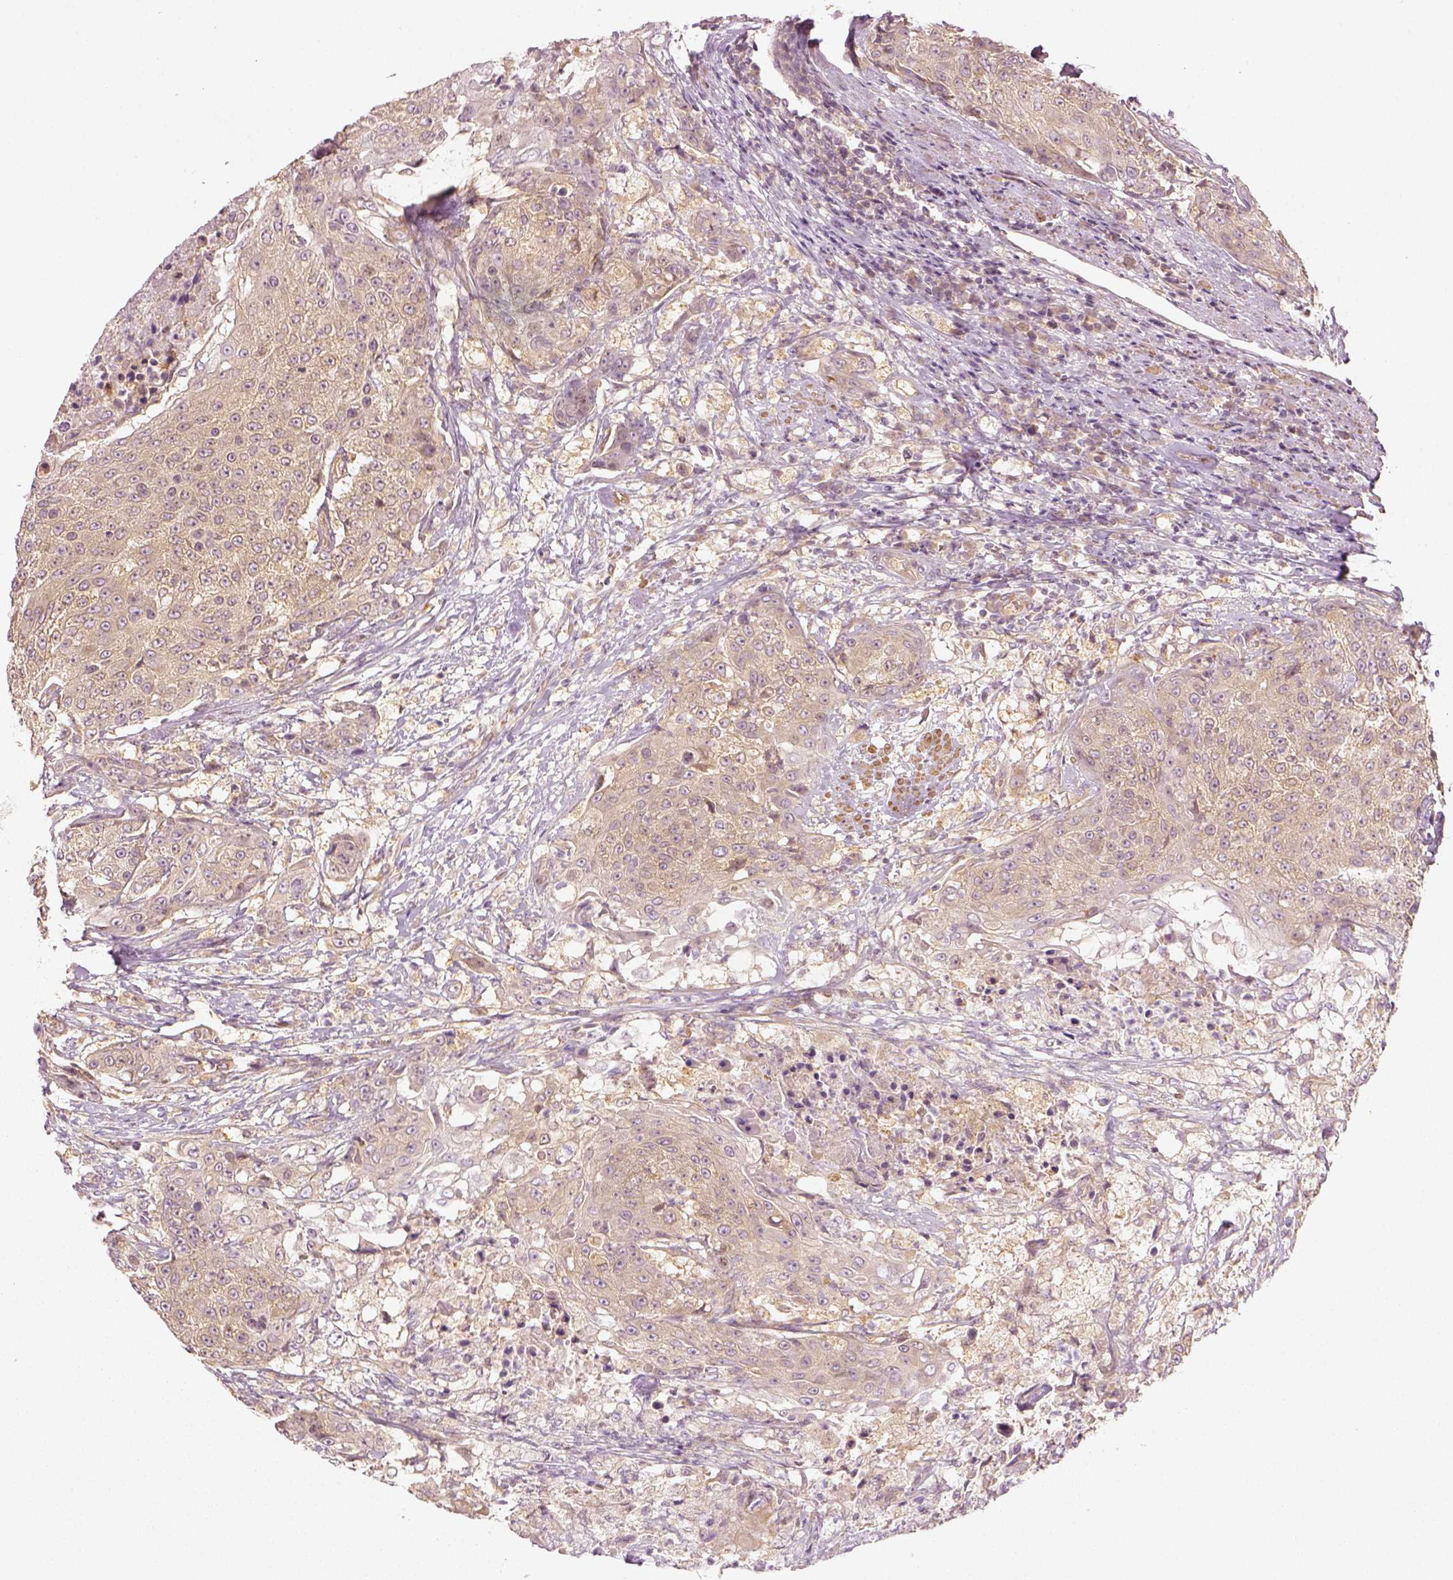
{"staining": {"intensity": "weak", "quantity": ">75%", "location": "cytoplasmic/membranous"}, "tissue": "urothelial cancer", "cell_type": "Tumor cells", "image_type": "cancer", "snomed": [{"axis": "morphology", "description": "Urothelial carcinoma, High grade"}, {"axis": "topography", "description": "Urinary bladder"}], "caption": "This is a histology image of immunohistochemistry (IHC) staining of urothelial cancer, which shows weak positivity in the cytoplasmic/membranous of tumor cells.", "gene": "PAIP1", "patient": {"sex": "female", "age": 63}}